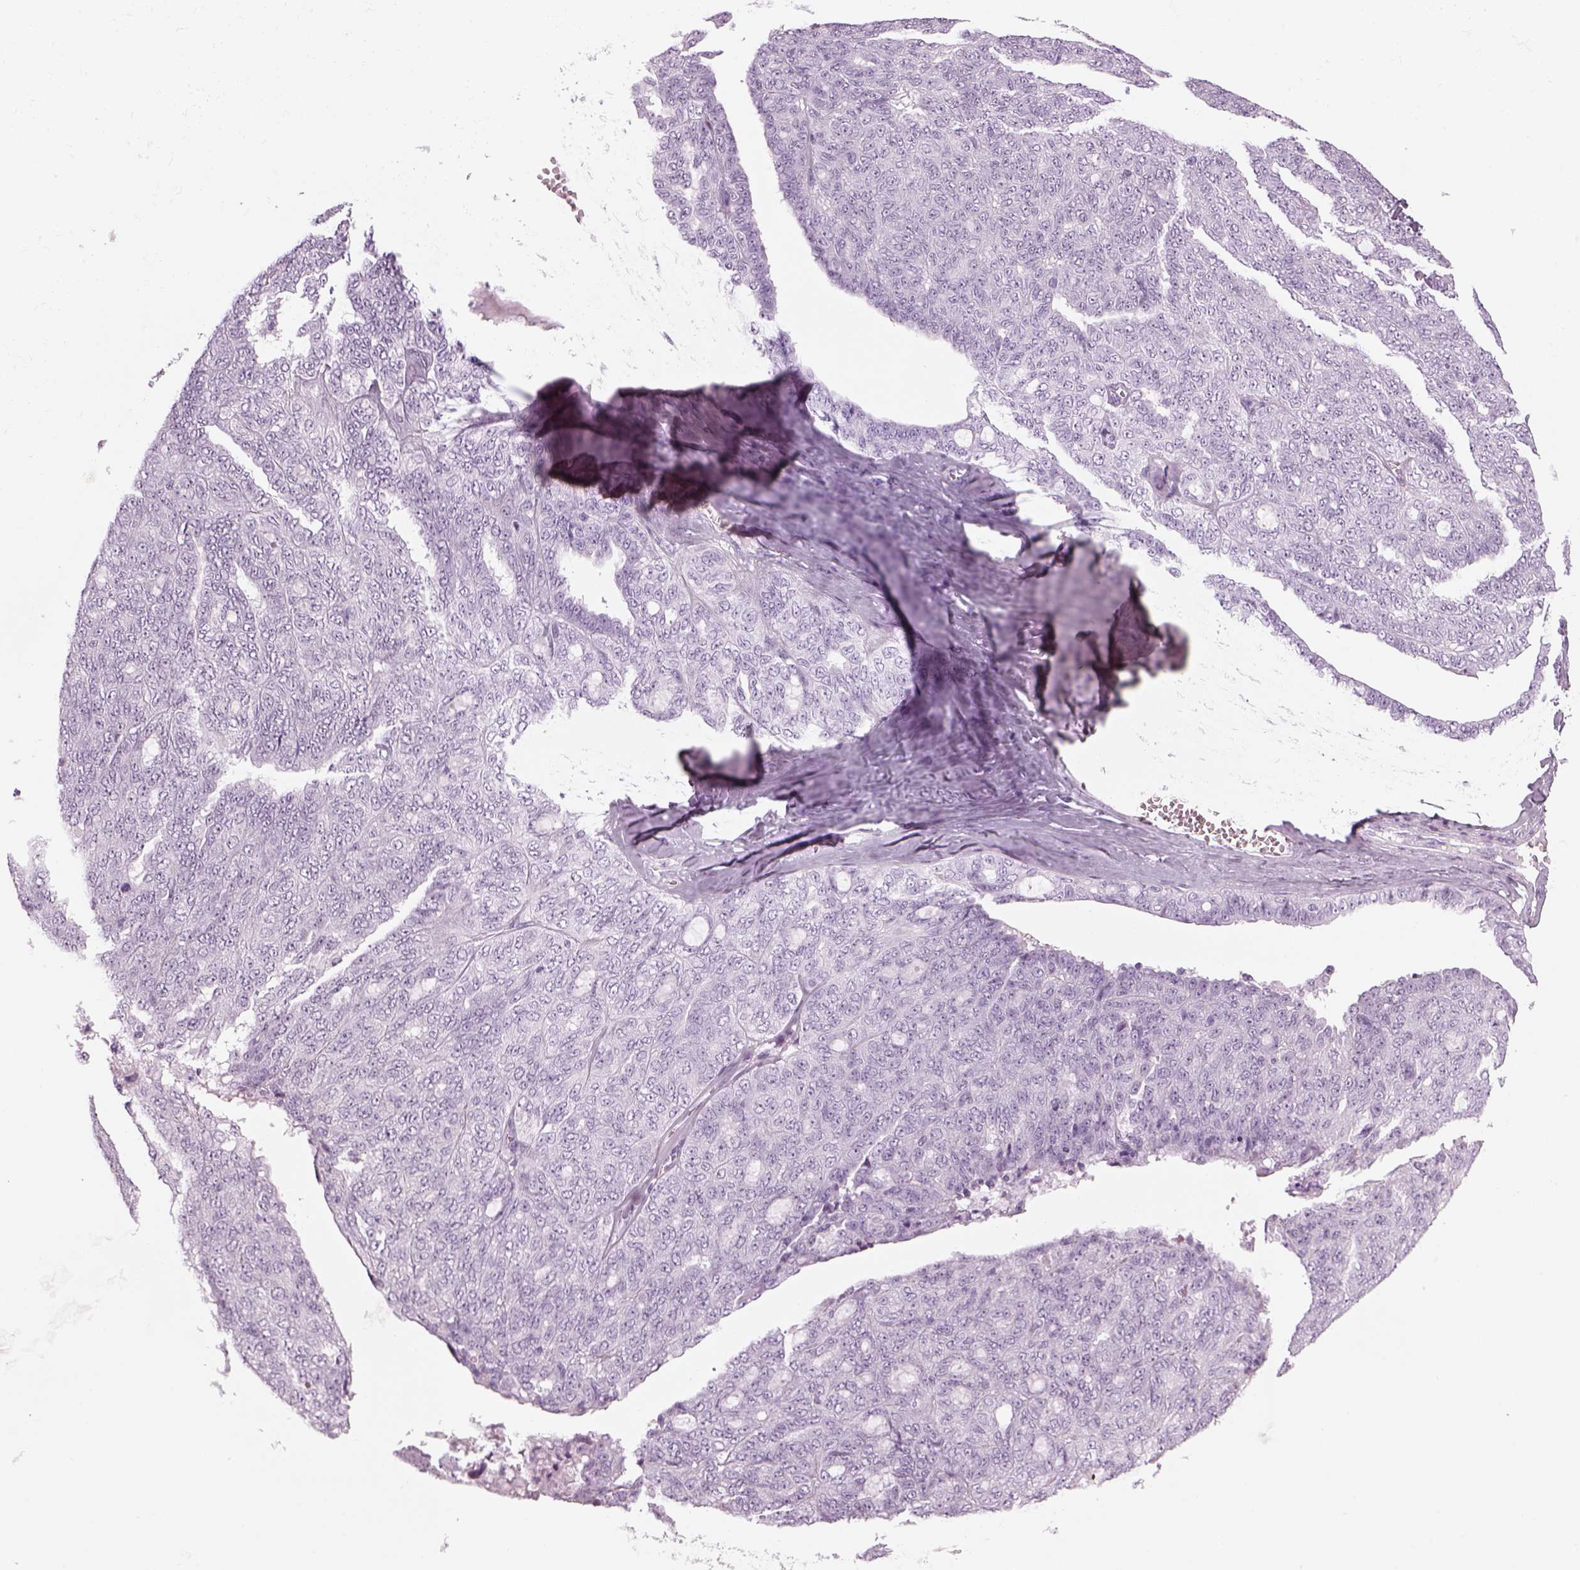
{"staining": {"intensity": "negative", "quantity": "none", "location": "none"}, "tissue": "ovarian cancer", "cell_type": "Tumor cells", "image_type": "cancer", "snomed": [{"axis": "morphology", "description": "Cystadenocarcinoma, serous, NOS"}, {"axis": "topography", "description": "Ovary"}], "caption": "High power microscopy histopathology image of an immunohistochemistry (IHC) histopathology image of ovarian cancer (serous cystadenocarcinoma), revealing no significant expression in tumor cells.", "gene": "PABPC1L2B", "patient": {"sex": "female", "age": 71}}